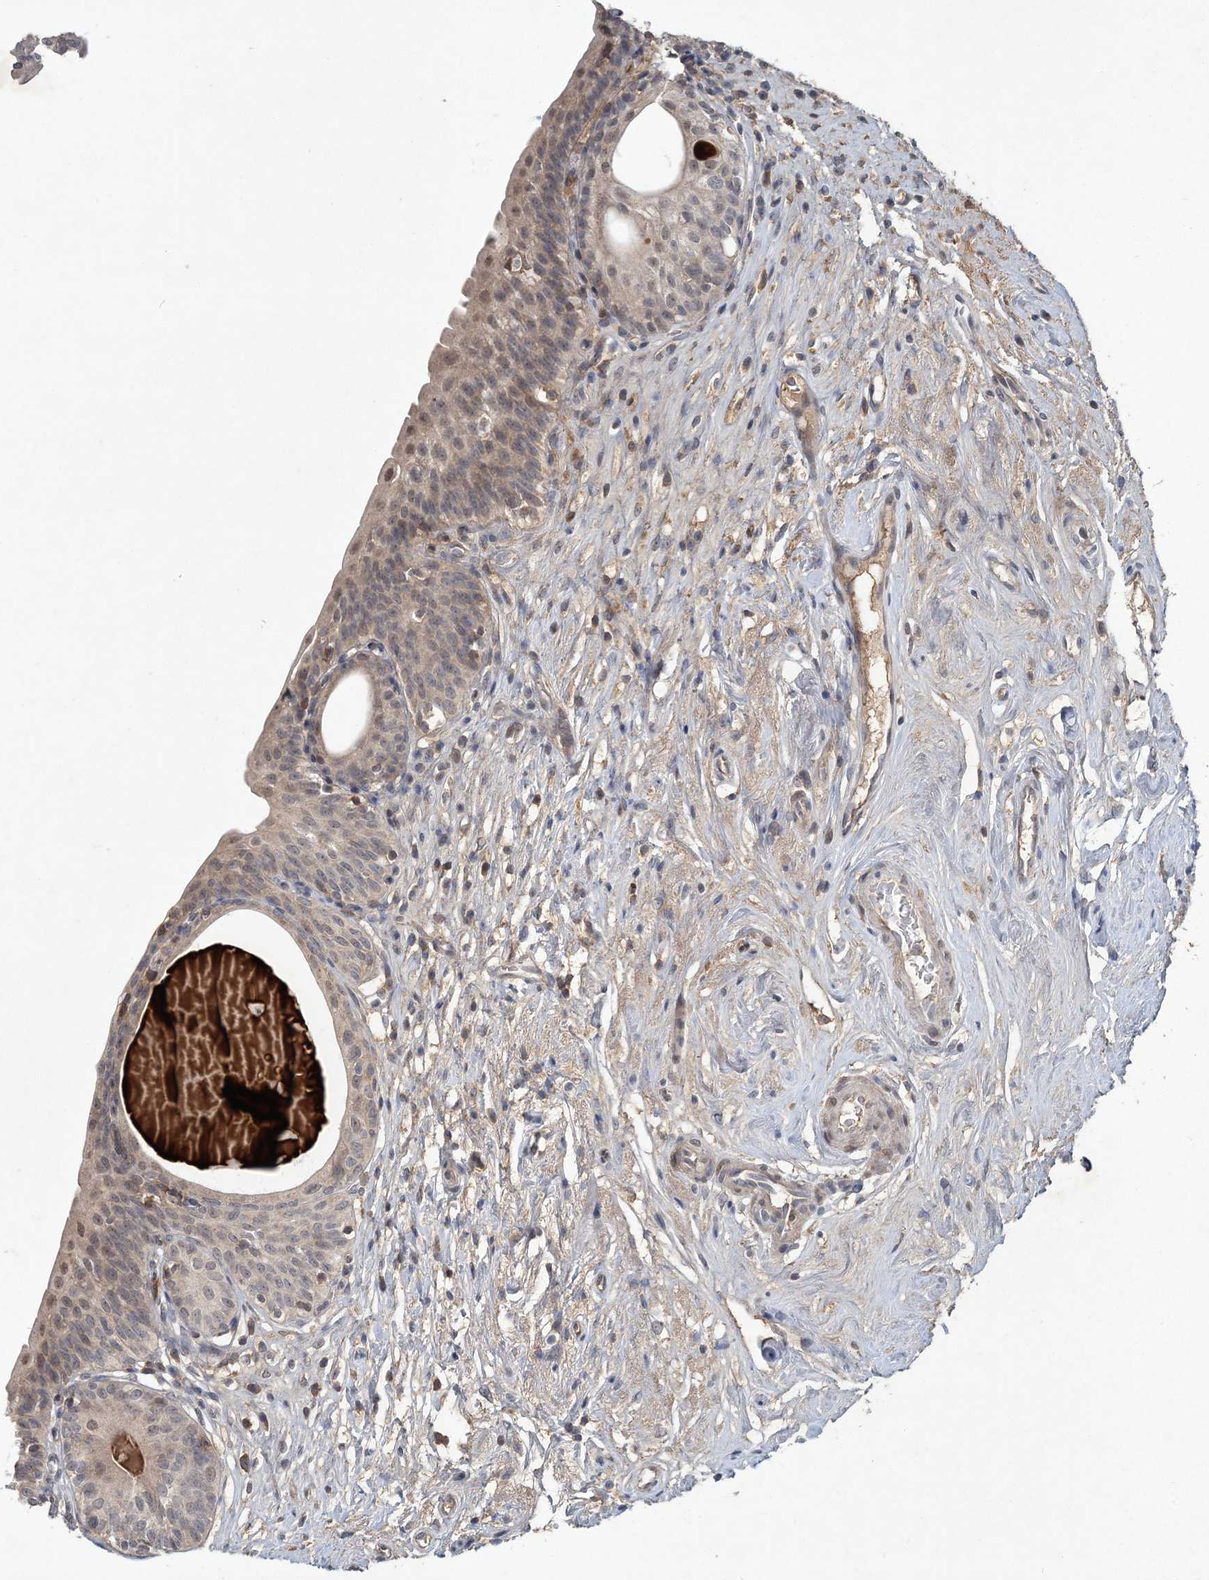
{"staining": {"intensity": "weak", "quantity": ">75%", "location": "cytoplasmic/membranous,nuclear"}, "tissue": "urinary bladder", "cell_type": "Urothelial cells", "image_type": "normal", "snomed": [{"axis": "morphology", "description": "Normal tissue, NOS"}, {"axis": "topography", "description": "Urinary bladder"}], "caption": "Approximately >75% of urothelial cells in unremarkable human urinary bladder exhibit weak cytoplasmic/membranous,nuclear protein expression as visualized by brown immunohistochemical staining.", "gene": "RNF25", "patient": {"sex": "male", "age": 83}}